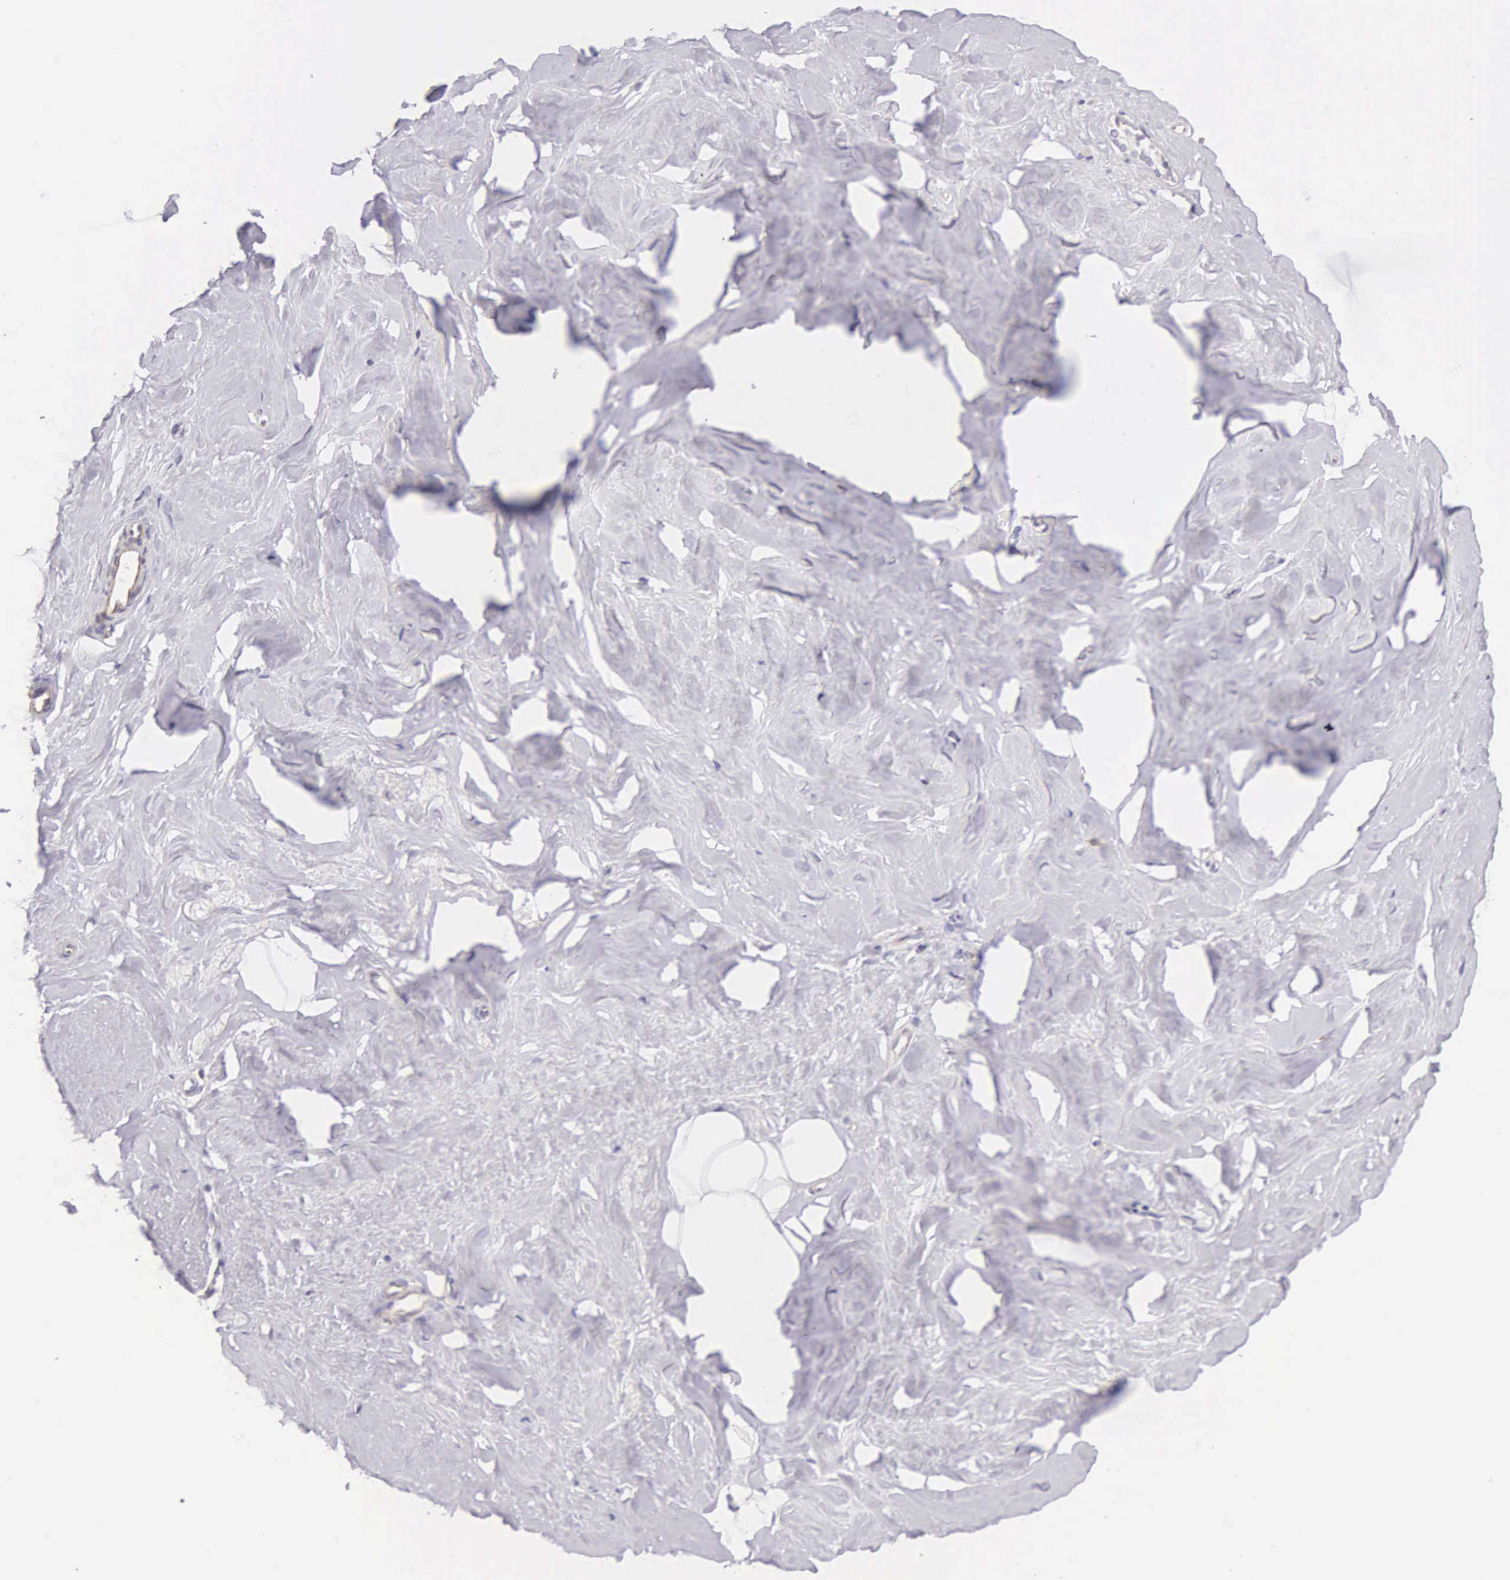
{"staining": {"intensity": "negative", "quantity": "none", "location": "none"}, "tissue": "breast", "cell_type": "Adipocytes", "image_type": "normal", "snomed": [{"axis": "morphology", "description": "Normal tissue, NOS"}, {"axis": "topography", "description": "Breast"}], "caption": "A histopathology image of human breast is negative for staining in adipocytes.", "gene": "OSBPL3", "patient": {"sex": "female", "age": 54}}